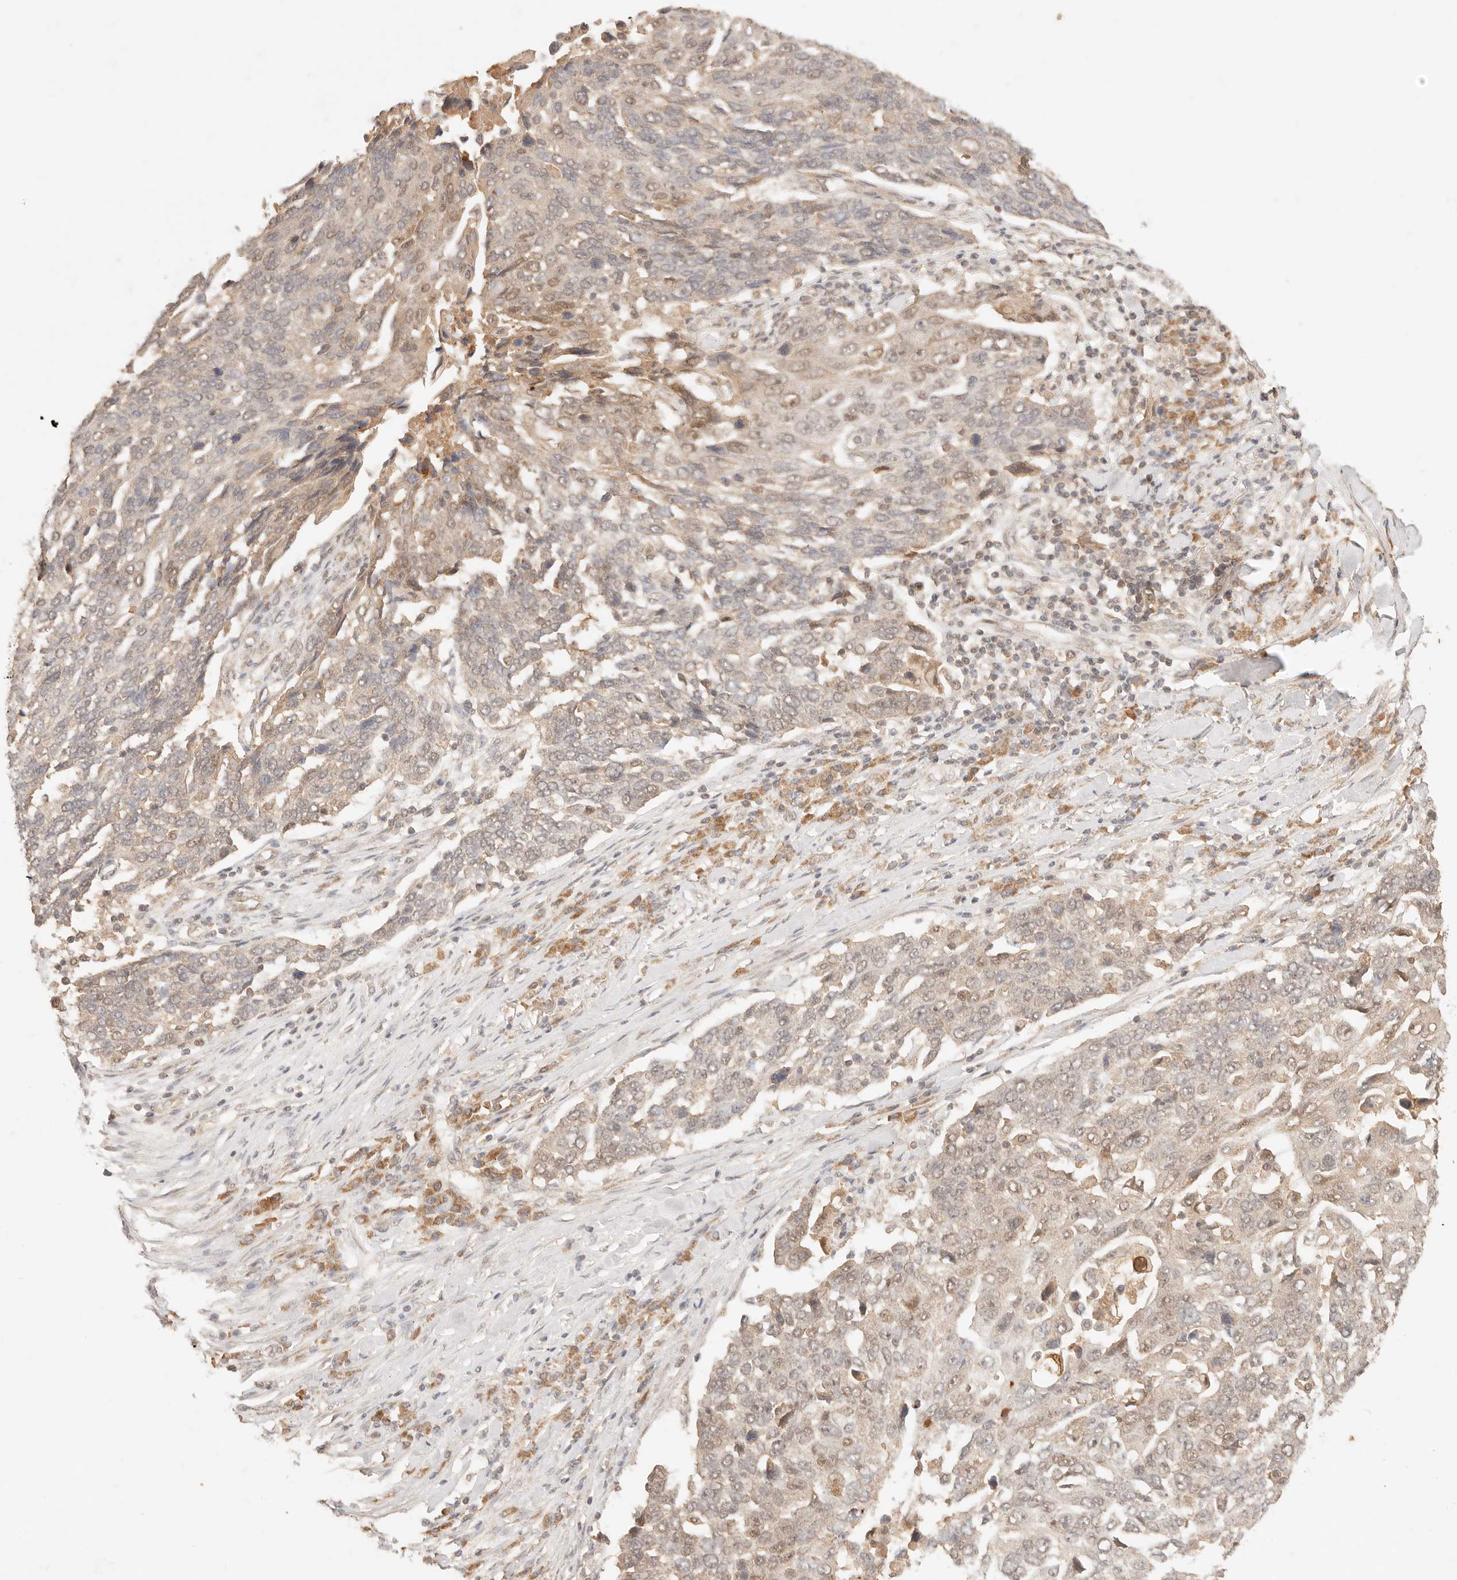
{"staining": {"intensity": "weak", "quantity": "25%-75%", "location": "cytoplasmic/membranous,nuclear"}, "tissue": "lung cancer", "cell_type": "Tumor cells", "image_type": "cancer", "snomed": [{"axis": "morphology", "description": "Squamous cell carcinoma, NOS"}, {"axis": "topography", "description": "Lung"}], "caption": "High-power microscopy captured an immunohistochemistry micrograph of squamous cell carcinoma (lung), revealing weak cytoplasmic/membranous and nuclear positivity in approximately 25%-75% of tumor cells.", "gene": "TRIM11", "patient": {"sex": "male", "age": 66}}